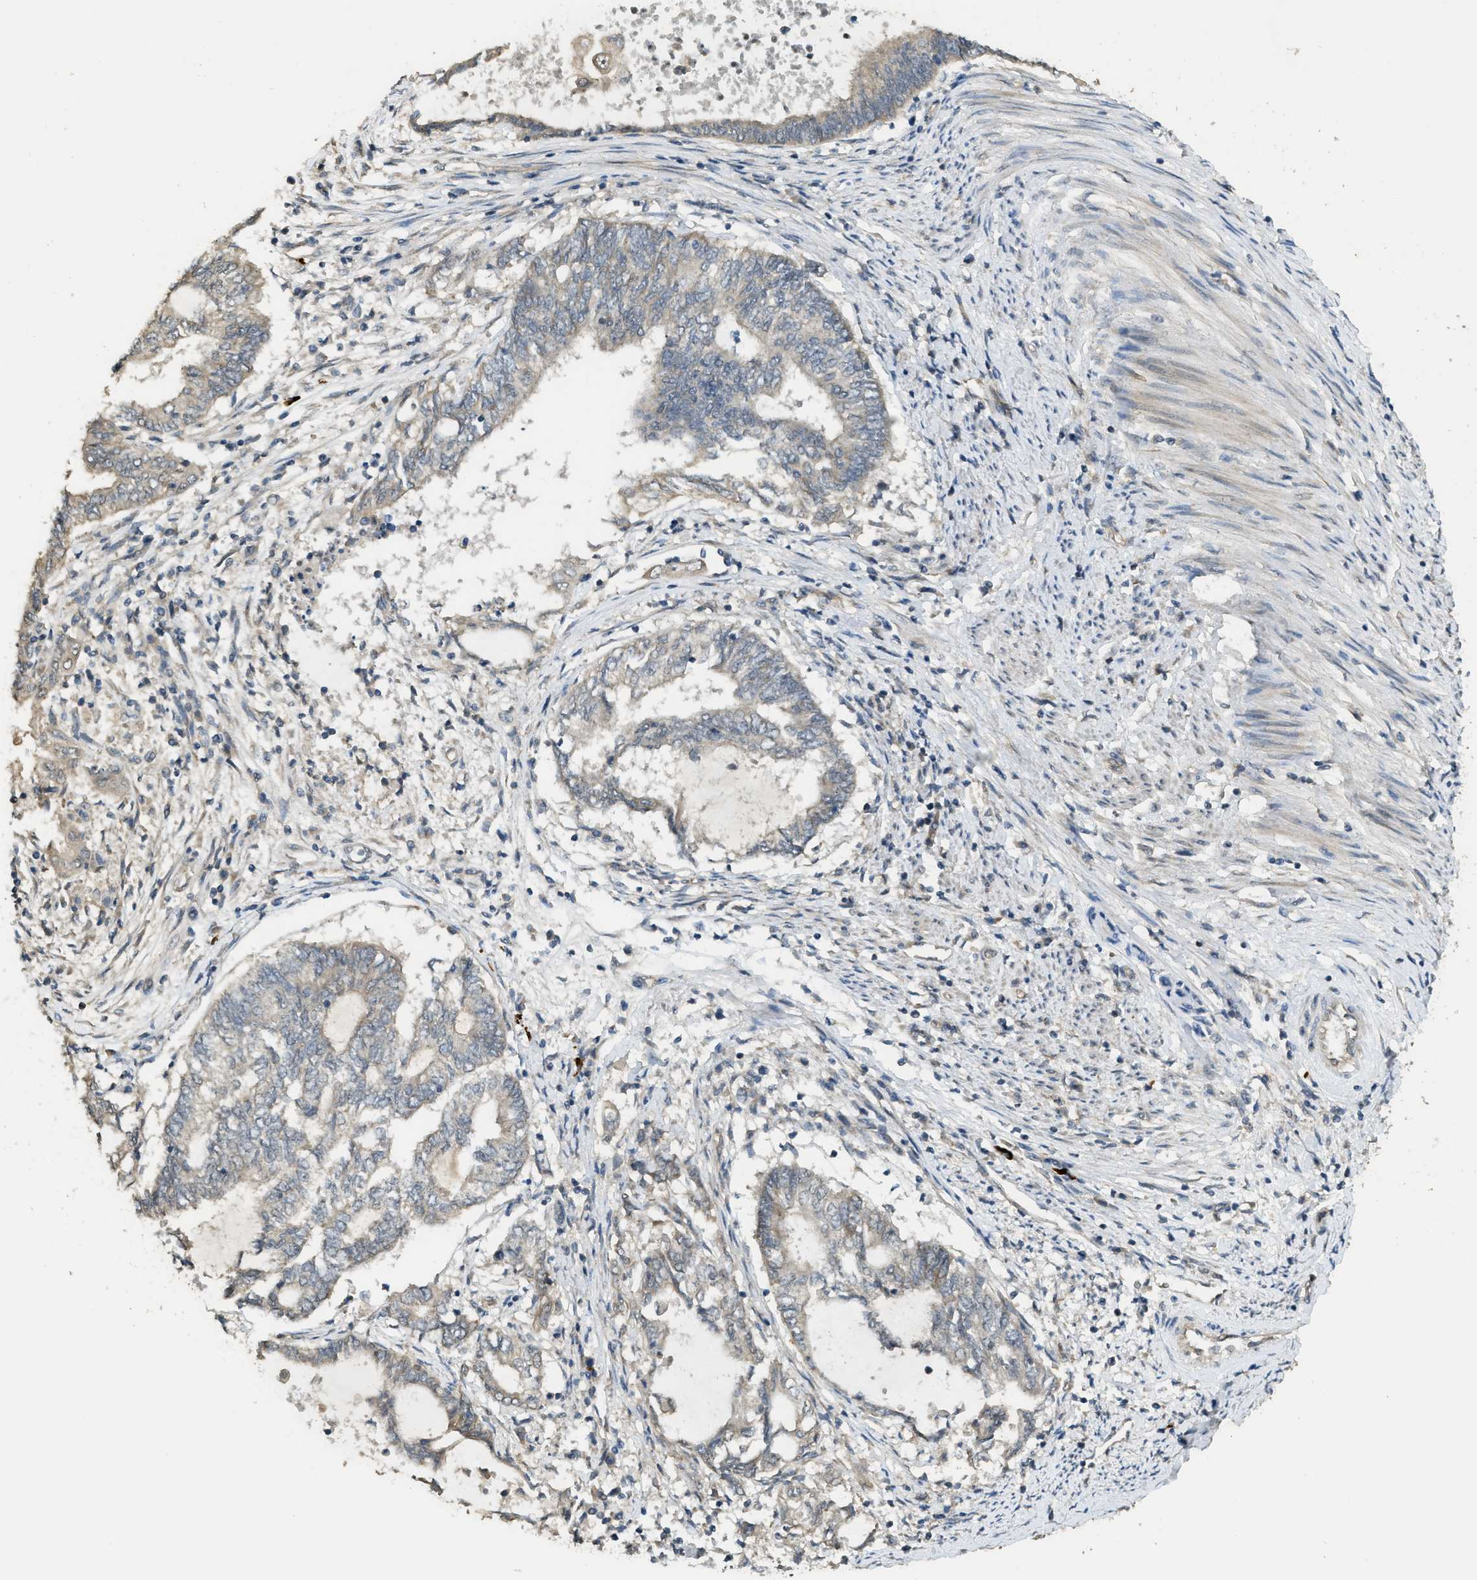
{"staining": {"intensity": "weak", "quantity": "<25%", "location": "cytoplasmic/membranous"}, "tissue": "endometrial cancer", "cell_type": "Tumor cells", "image_type": "cancer", "snomed": [{"axis": "morphology", "description": "Adenocarcinoma, NOS"}, {"axis": "topography", "description": "Uterus"}, {"axis": "topography", "description": "Endometrium"}], "caption": "This is an immunohistochemistry (IHC) photomicrograph of human adenocarcinoma (endometrial). There is no staining in tumor cells.", "gene": "IGF2BP2", "patient": {"sex": "female", "age": 70}}